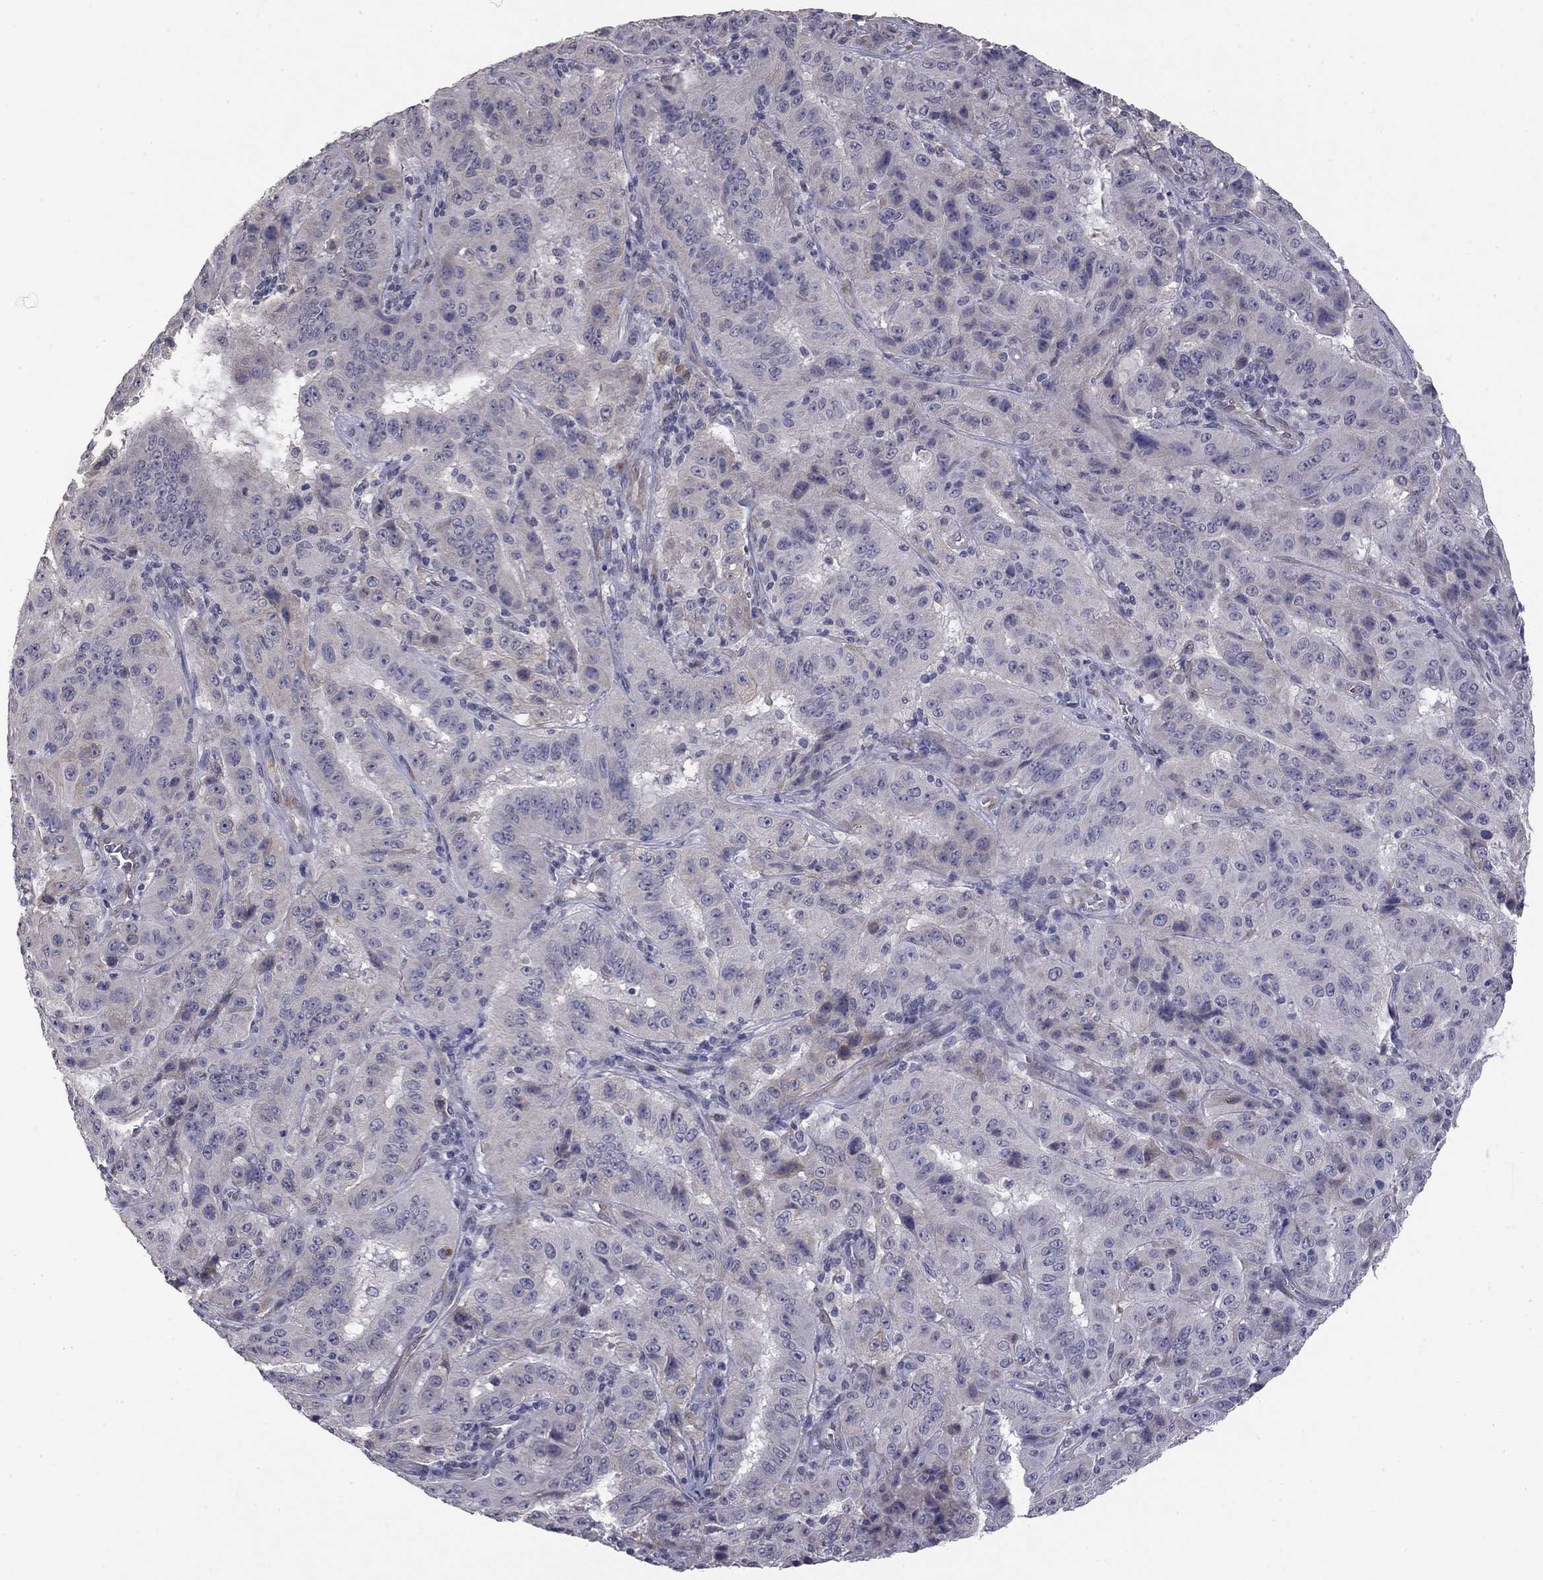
{"staining": {"intensity": "negative", "quantity": "none", "location": "none"}, "tissue": "pancreatic cancer", "cell_type": "Tumor cells", "image_type": "cancer", "snomed": [{"axis": "morphology", "description": "Adenocarcinoma, NOS"}, {"axis": "topography", "description": "Pancreas"}], "caption": "Immunohistochemical staining of pancreatic cancer demonstrates no significant expression in tumor cells.", "gene": "PRRT2", "patient": {"sex": "male", "age": 63}}